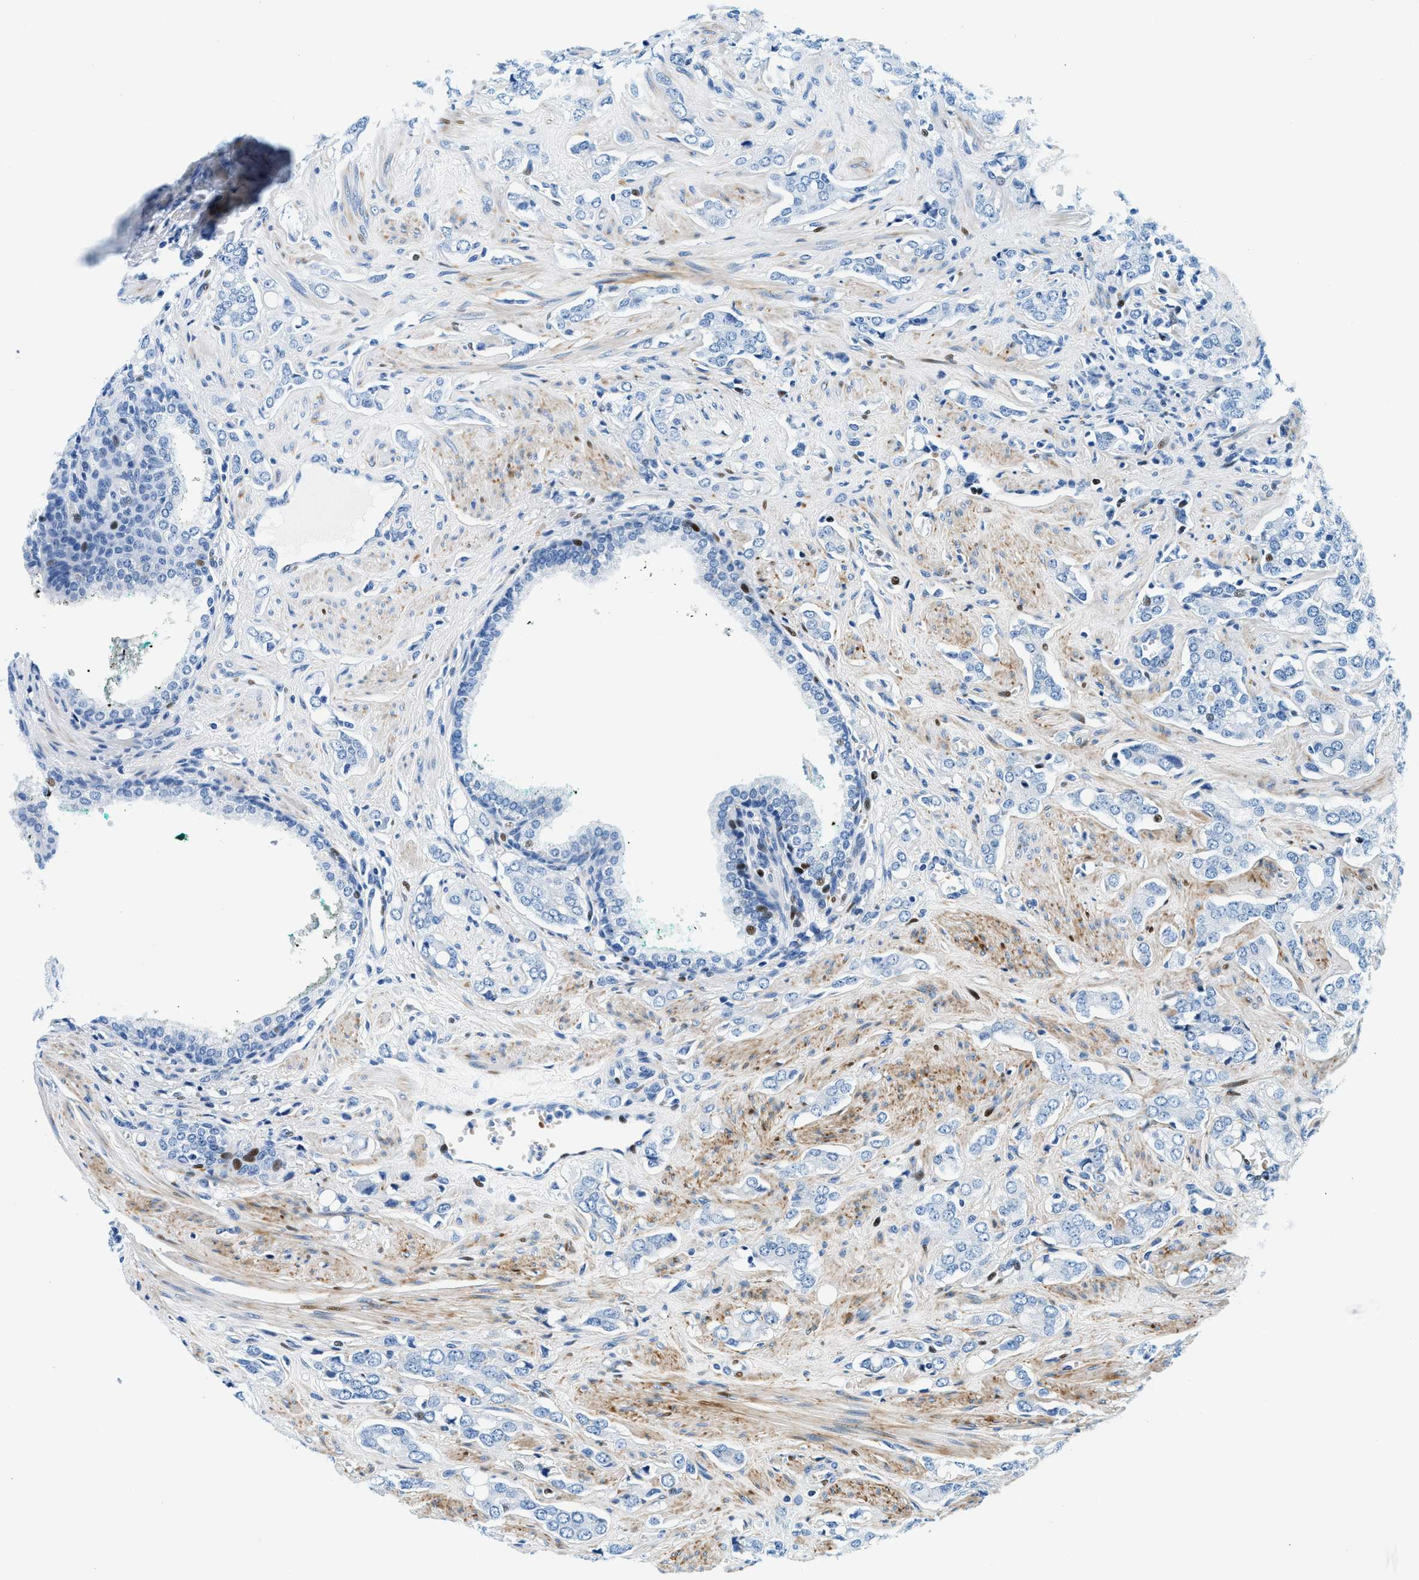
{"staining": {"intensity": "negative", "quantity": "none", "location": "none"}, "tissue": "prostate cancer", "cell_type": "Tumor cells", "image_type": "cancer", "snomed": [{"axis": "morphology", "description": "Adenocarcinoma, High grade"}, {"axis": "topography", "description": "Prostate"}], "caption": "Immunohistochemistry (IHC) of human prostate cancer (adenocarcinoma (high-grade)) exhibits no positivity in tumor cells.", "gene": "VPS53", "patient": {"sex": "male", "age": 52}}